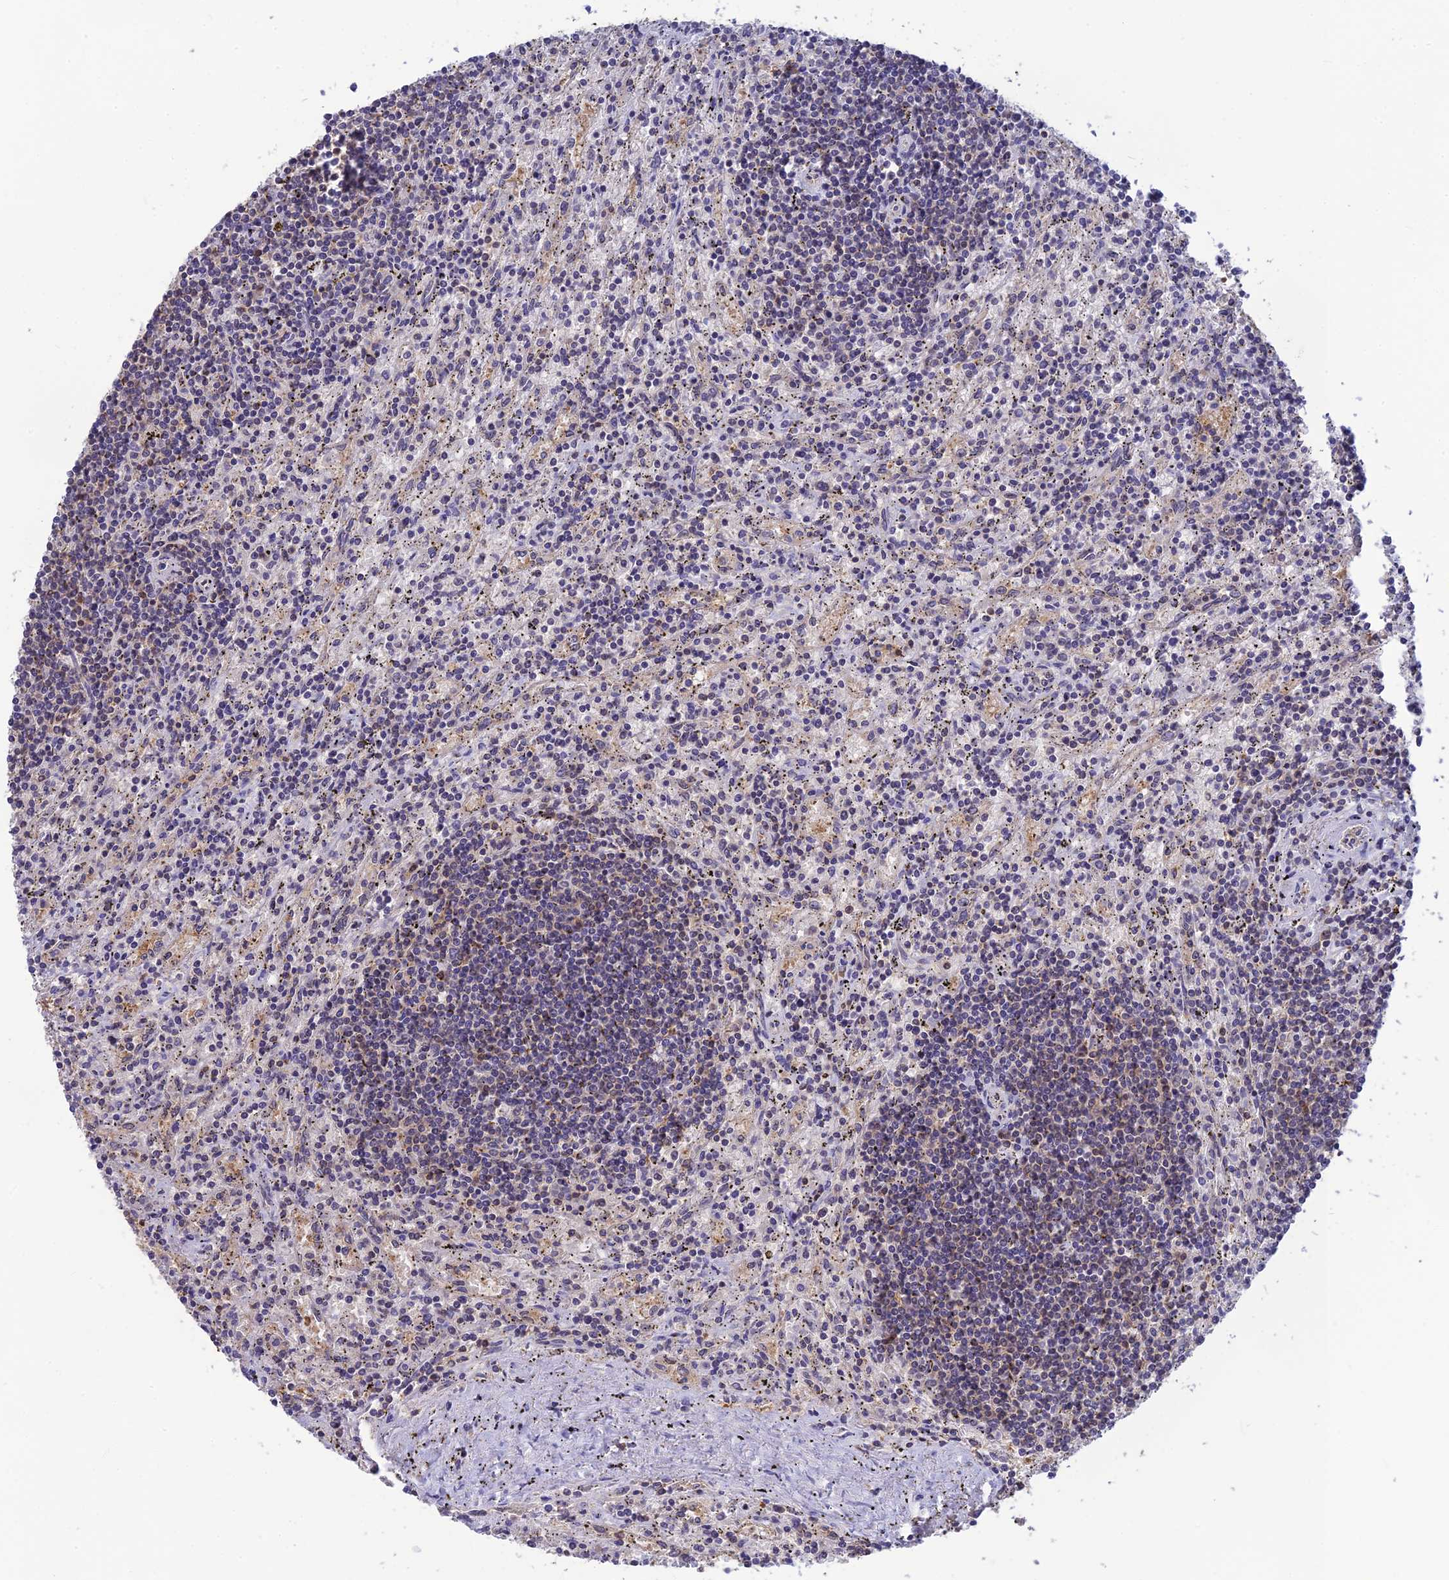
{"staining": {"intensity": "negative", "quantity": "none", "location": "none"}, "tissue": "lymphoma", "cell_type": "Tumor cells", "image_type": "cancer", "snomed": [{"axis": "morphology", "description": "Malignant lymphoma, non-Hodgkin's type, Low grade"}, {"axis": "topography", "description": "Spleen"}], "caption": "This is an IHC image of human lymphoma. There is no expression in tumor cells.", "gene": "HINT1", "patient": {"sex": "male", "age": 76}}